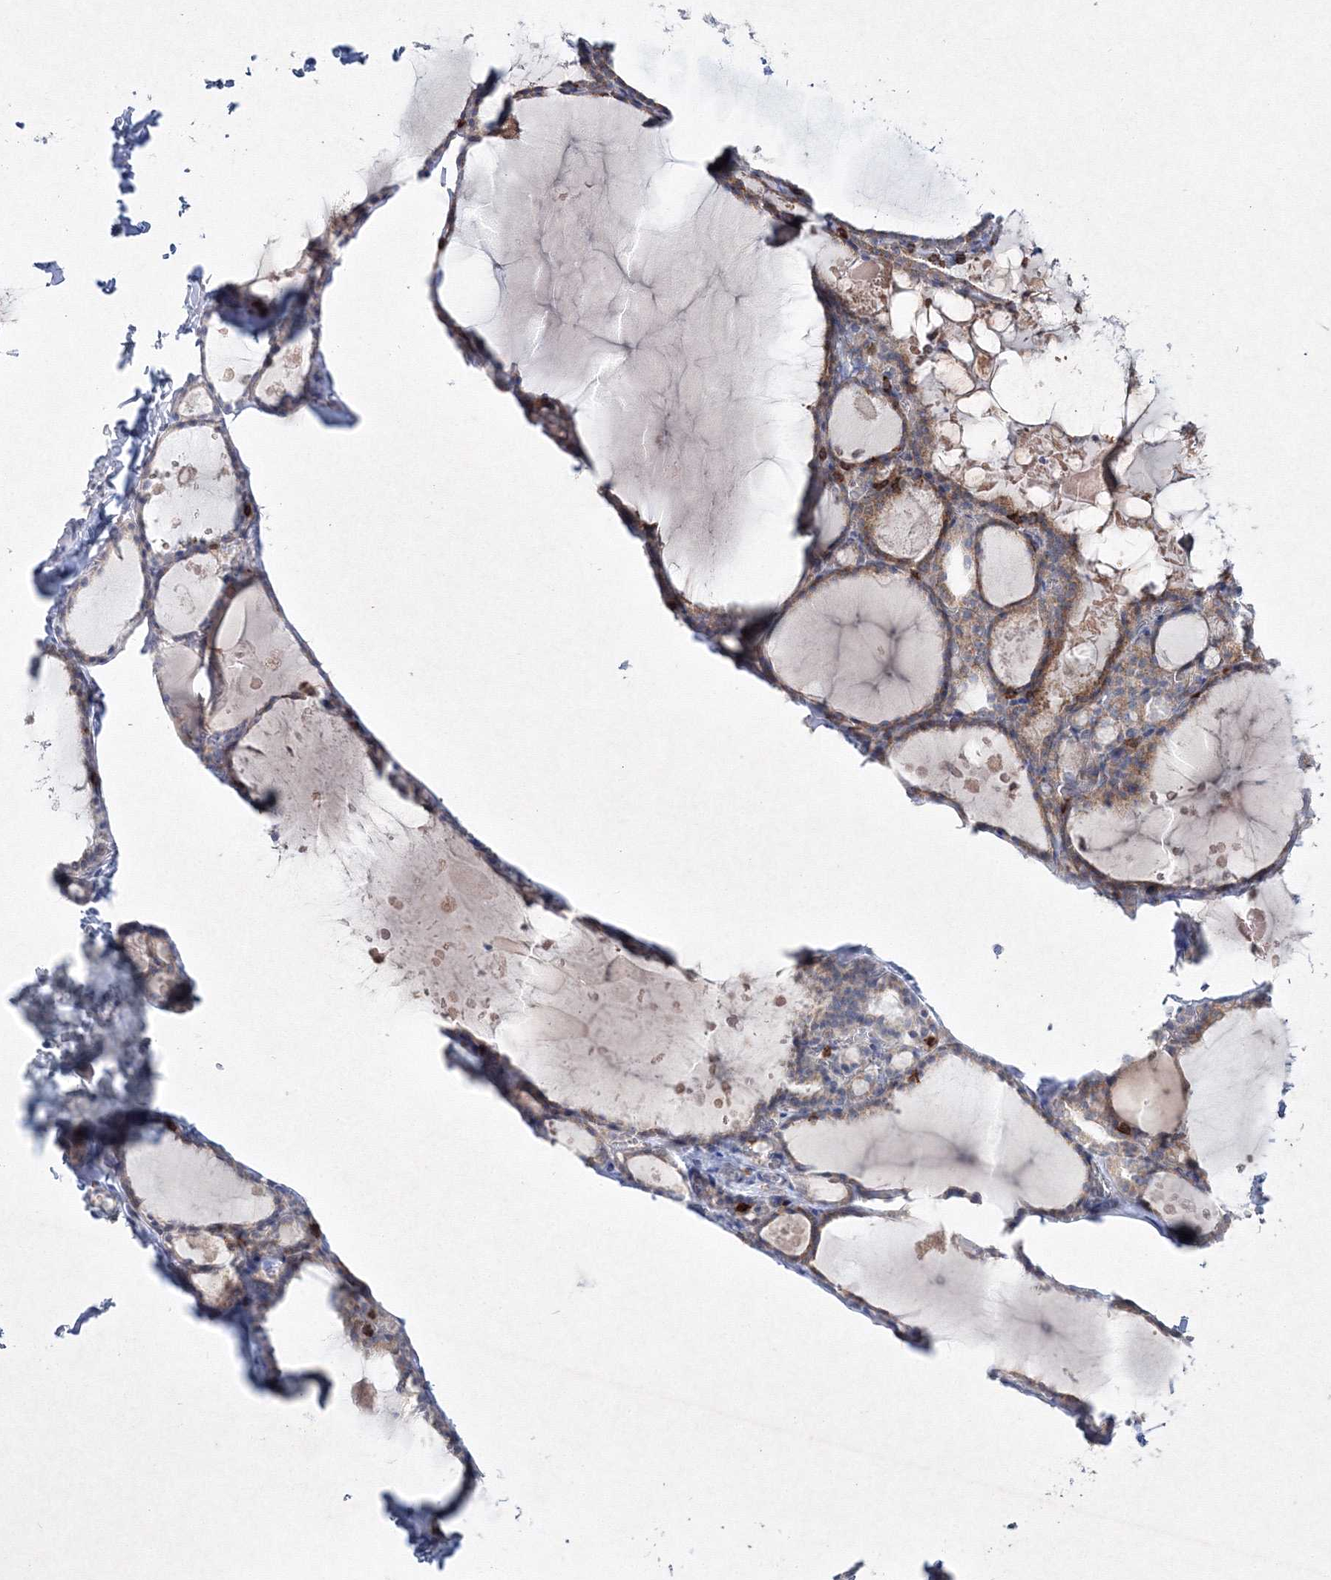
{"staining": {"intensity": "weak", "quantity": ">75%", "location": "cytoplasmic/membranous"}, "tissue": "thyroid gland", "cell_type": "Glandular cells", "image_type": "normal", "snomed": [{"axis": "morphology", "description": "Normal tissue, NOS"}, {"axis": "topography", "description": "Thyroid gland"}], "caption": "Glandular cells exhibit weak cytoplasmic/membranous expression in about >75% of cells in unremarkable thyroid gland.", "gene": "HCST", "patient": {"sex": "male", "age": 56}}